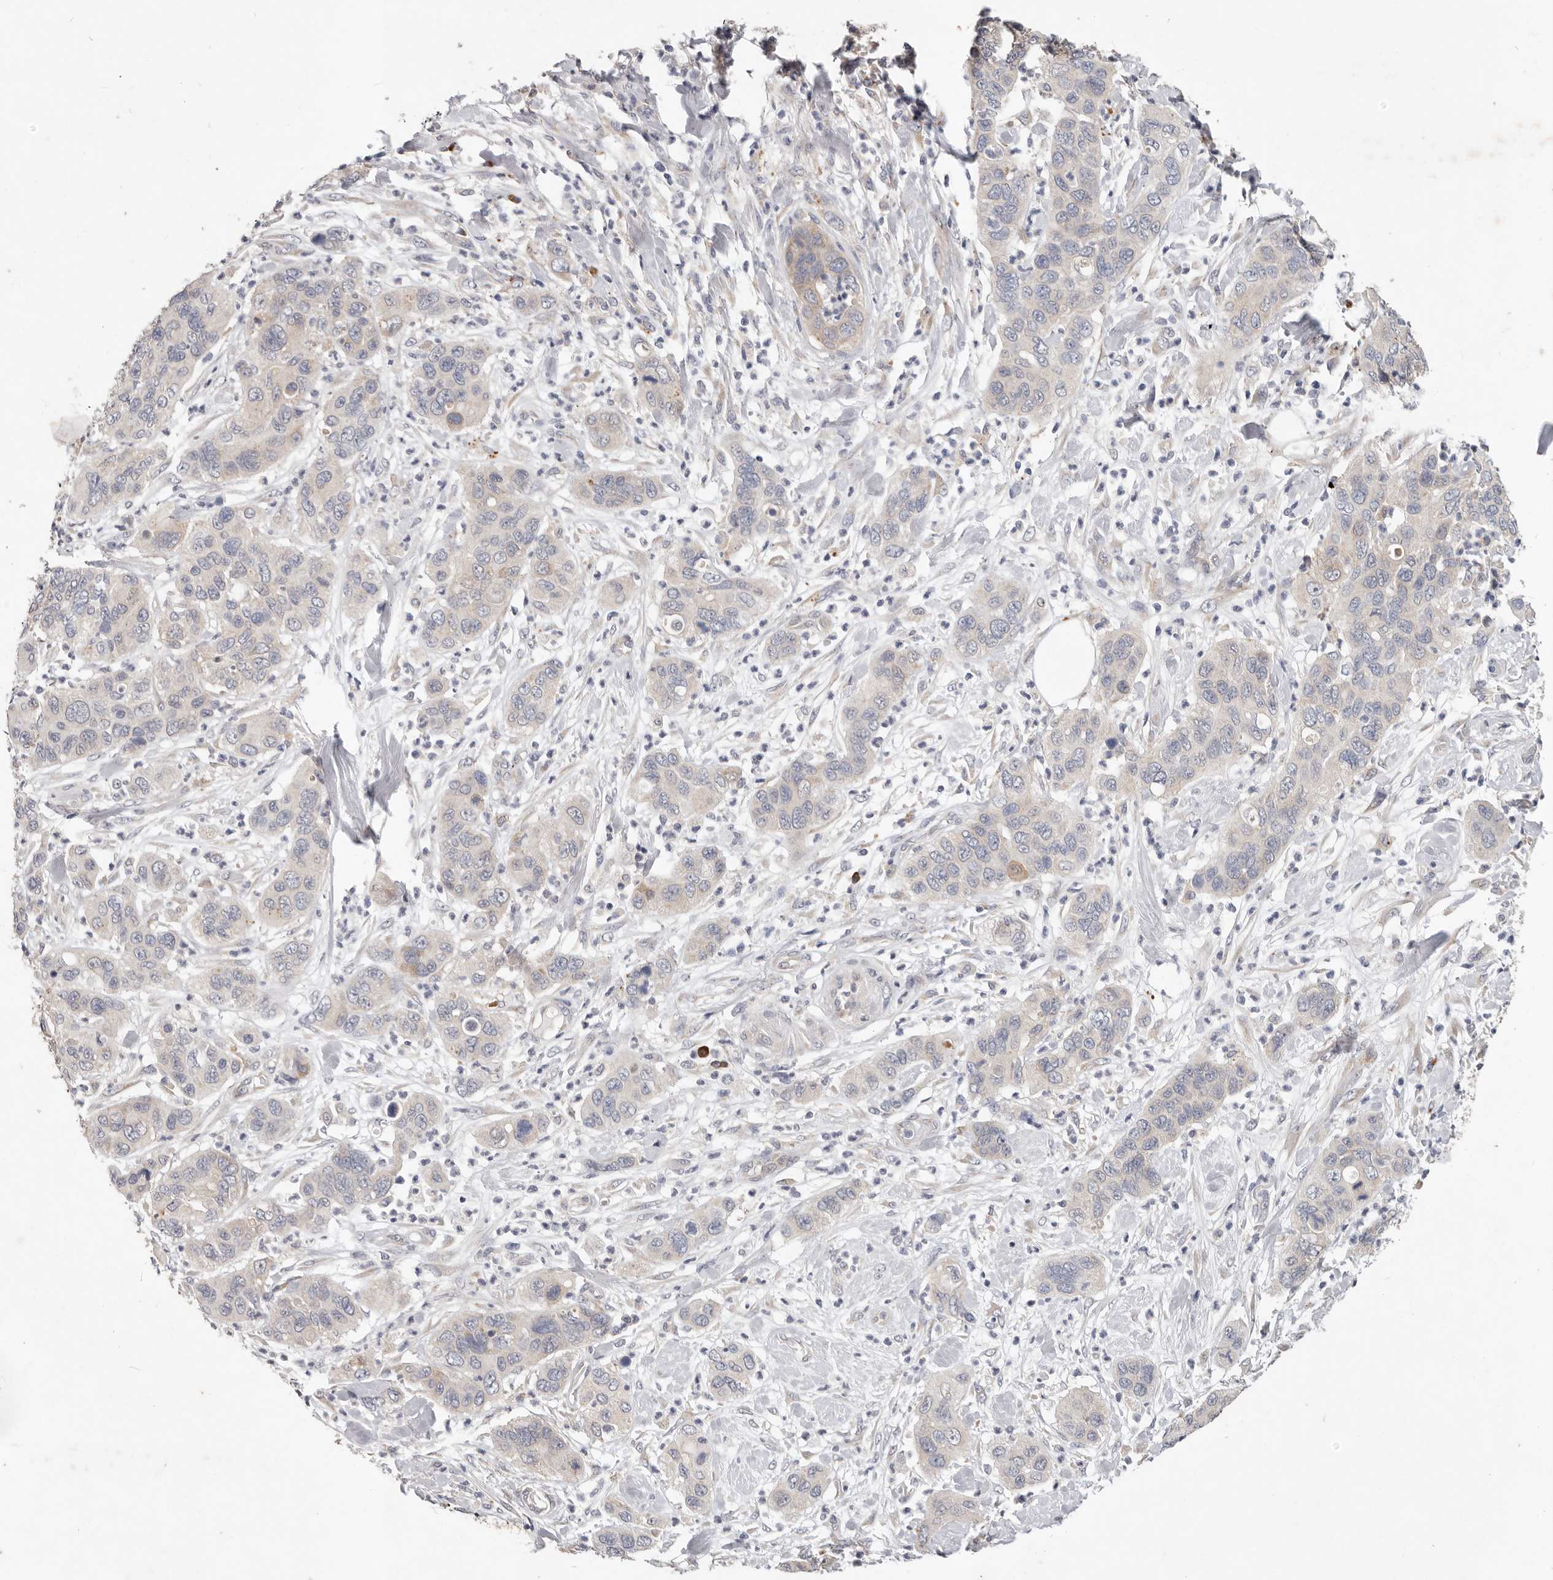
{"staining": {"intensity": "negative", "quantity": "none", "location": "none"}, "tissue": "pancreatic cancer", "cell_type": "Tumor cells", "image_type": "cancer", "snomed": [{"axis": "morphology", "description": "Adenocarcinoma, NOS"}, {"axis": "topography", "description": "Pancreas"}], "caption": "DAB immunohistochemical staining of pancreatic adenocarcinoma demonstrates no significant positivity in tumor cells. (DAB (3,3'-diaminobenzidine) immunohistochemistry with hematoxylin counter stain).", "gene": "WDR77", "patient": {"sex": "female", "age": 71}}